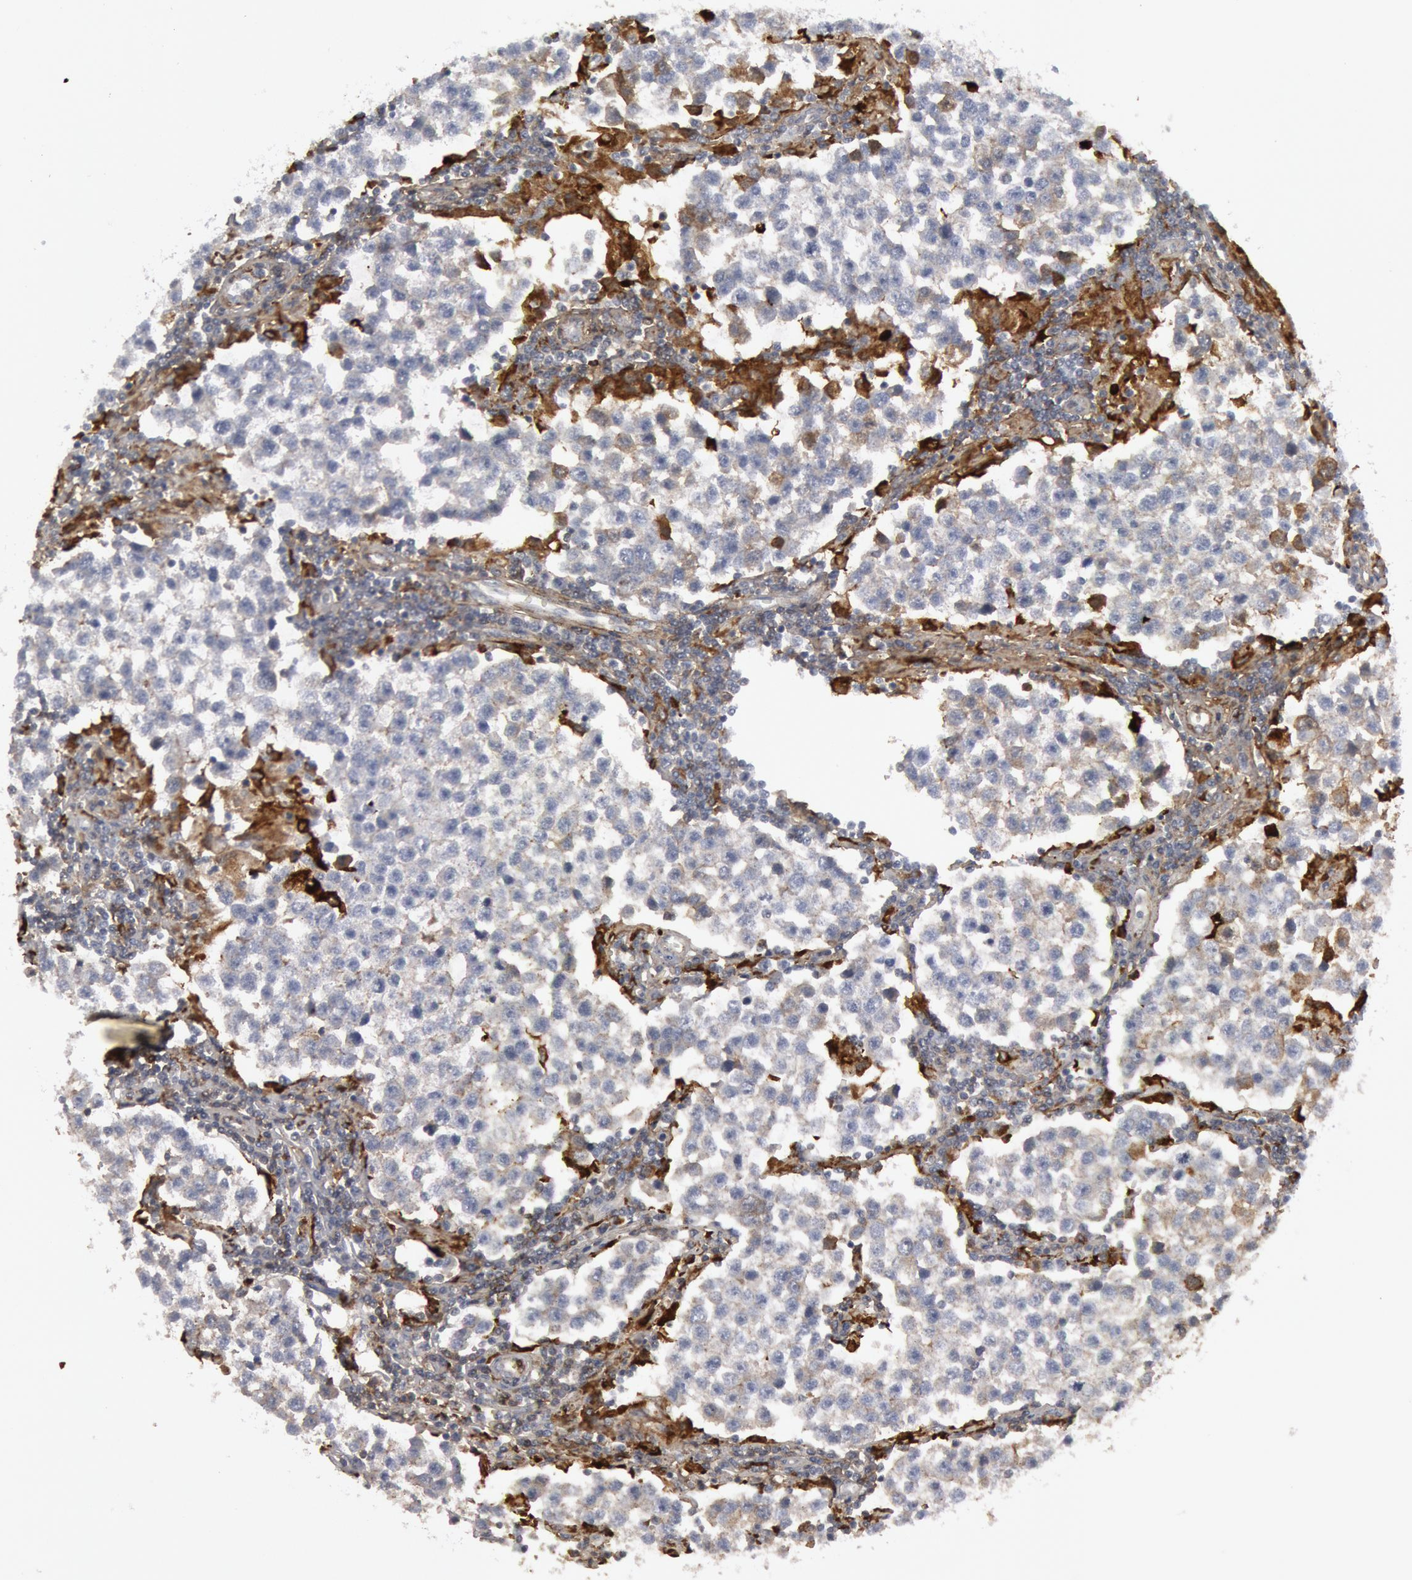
{"staining": {"intensity": "negative", "quantity": "none", "location": "none"}, "tissue": "testis cancer", "cell_type": "Tumor cells", "image_type": "cancer", "snomed": [{"axis": "morphology", "description": "Seminoma, NOS"}, {"axis": "topography", "description": "Testis"}], "caption": "Human testis cancer (seminoma) stained for a protein using immunohistochemistry shows no positivity in tumor cells.", "gene": "C1QC", "patient": {"sex": "male", "age": 36}}